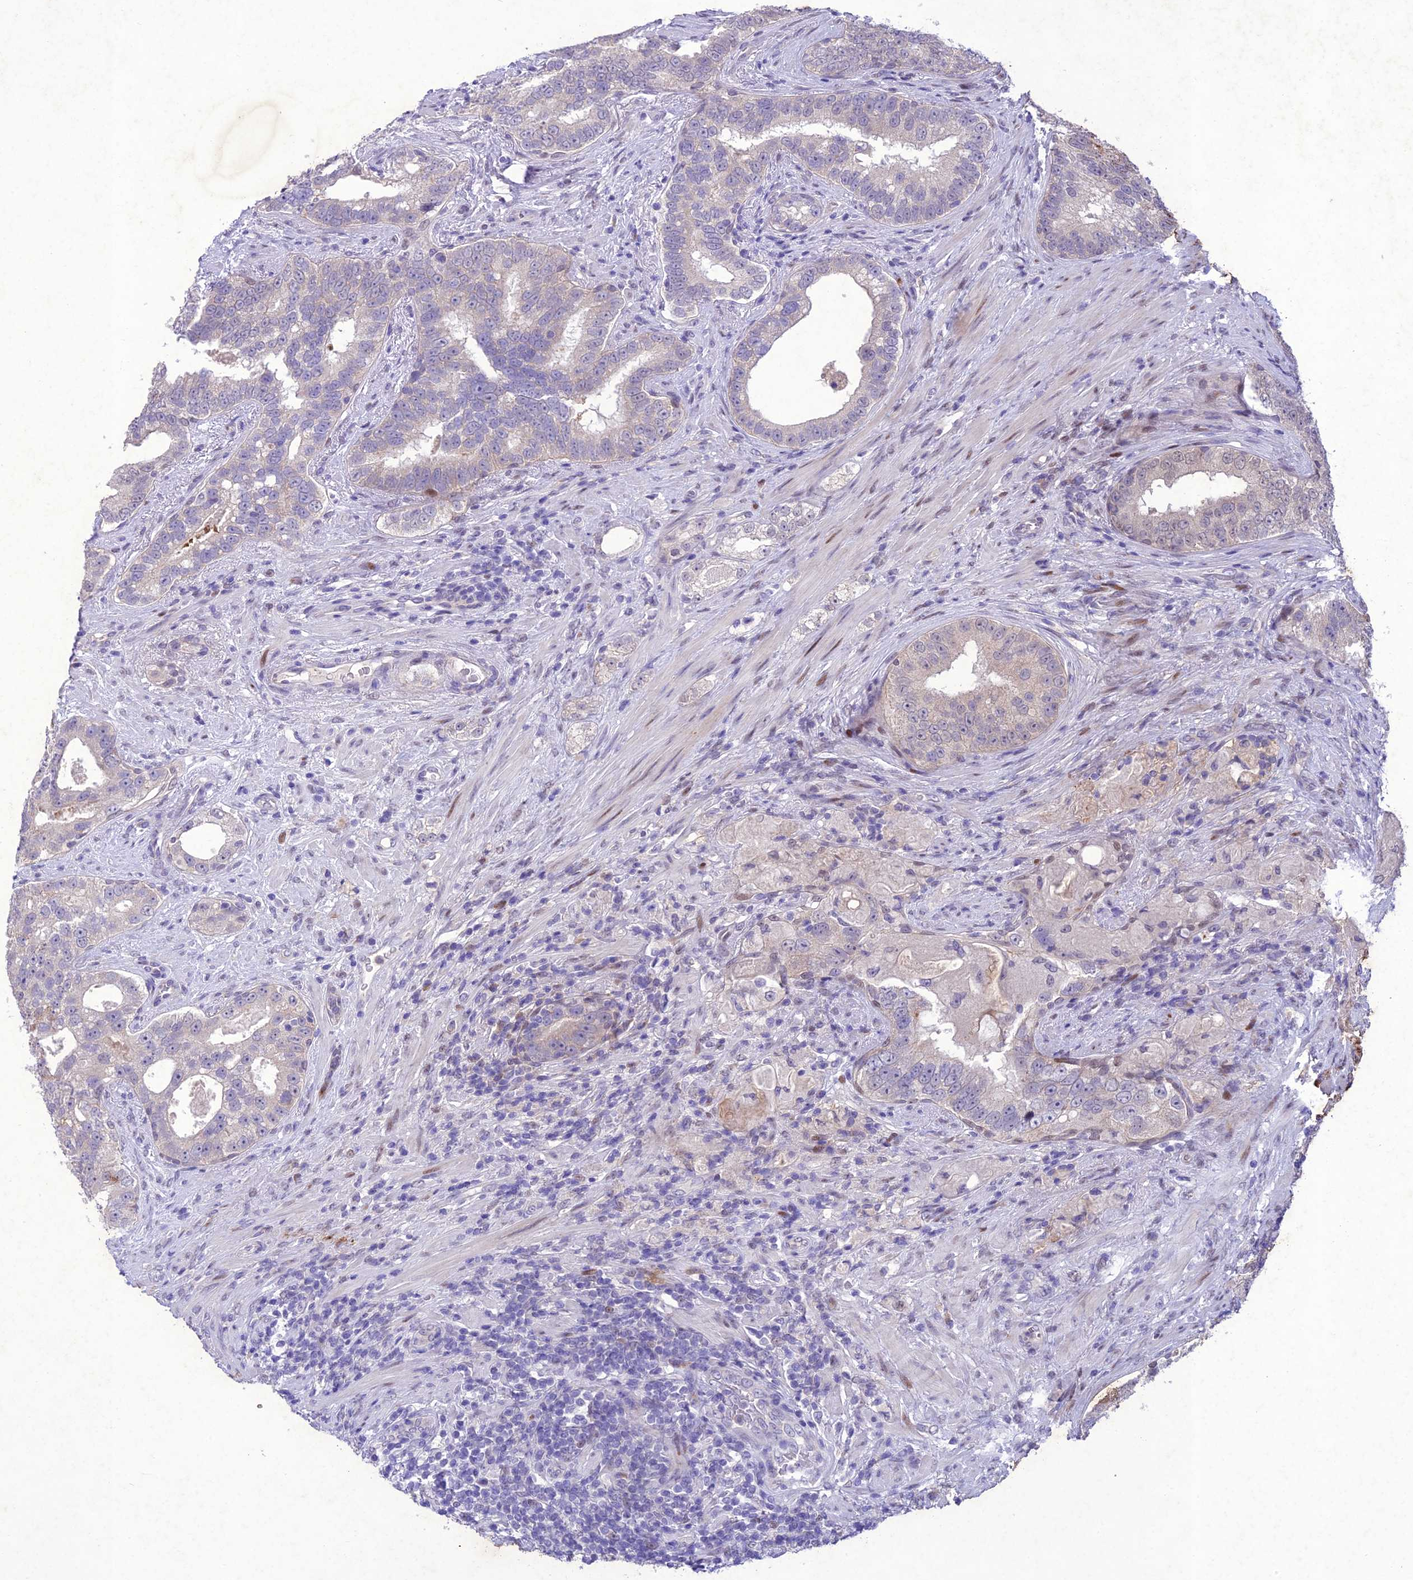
{"staining": {"intensity": "negative", "quantity": "none", "location": "none"}, "tissue": "prostate cancer", "cell_type": "Tumor cells", "image_type": "cancer", "snomed": [{"axis": "morphology", "description": "Adenocarcinoma, High grade"}, {"axis": "topography", "description": "Prostate"}], "caption": "The immunohistochemistry photomicrograph has no significant staining in tumor cells of prostate cancer (adenocarcinoma (high-grade)) tissue.", "gene": "ANKRD52", "patient": {"sex": "male", "age": 70}}